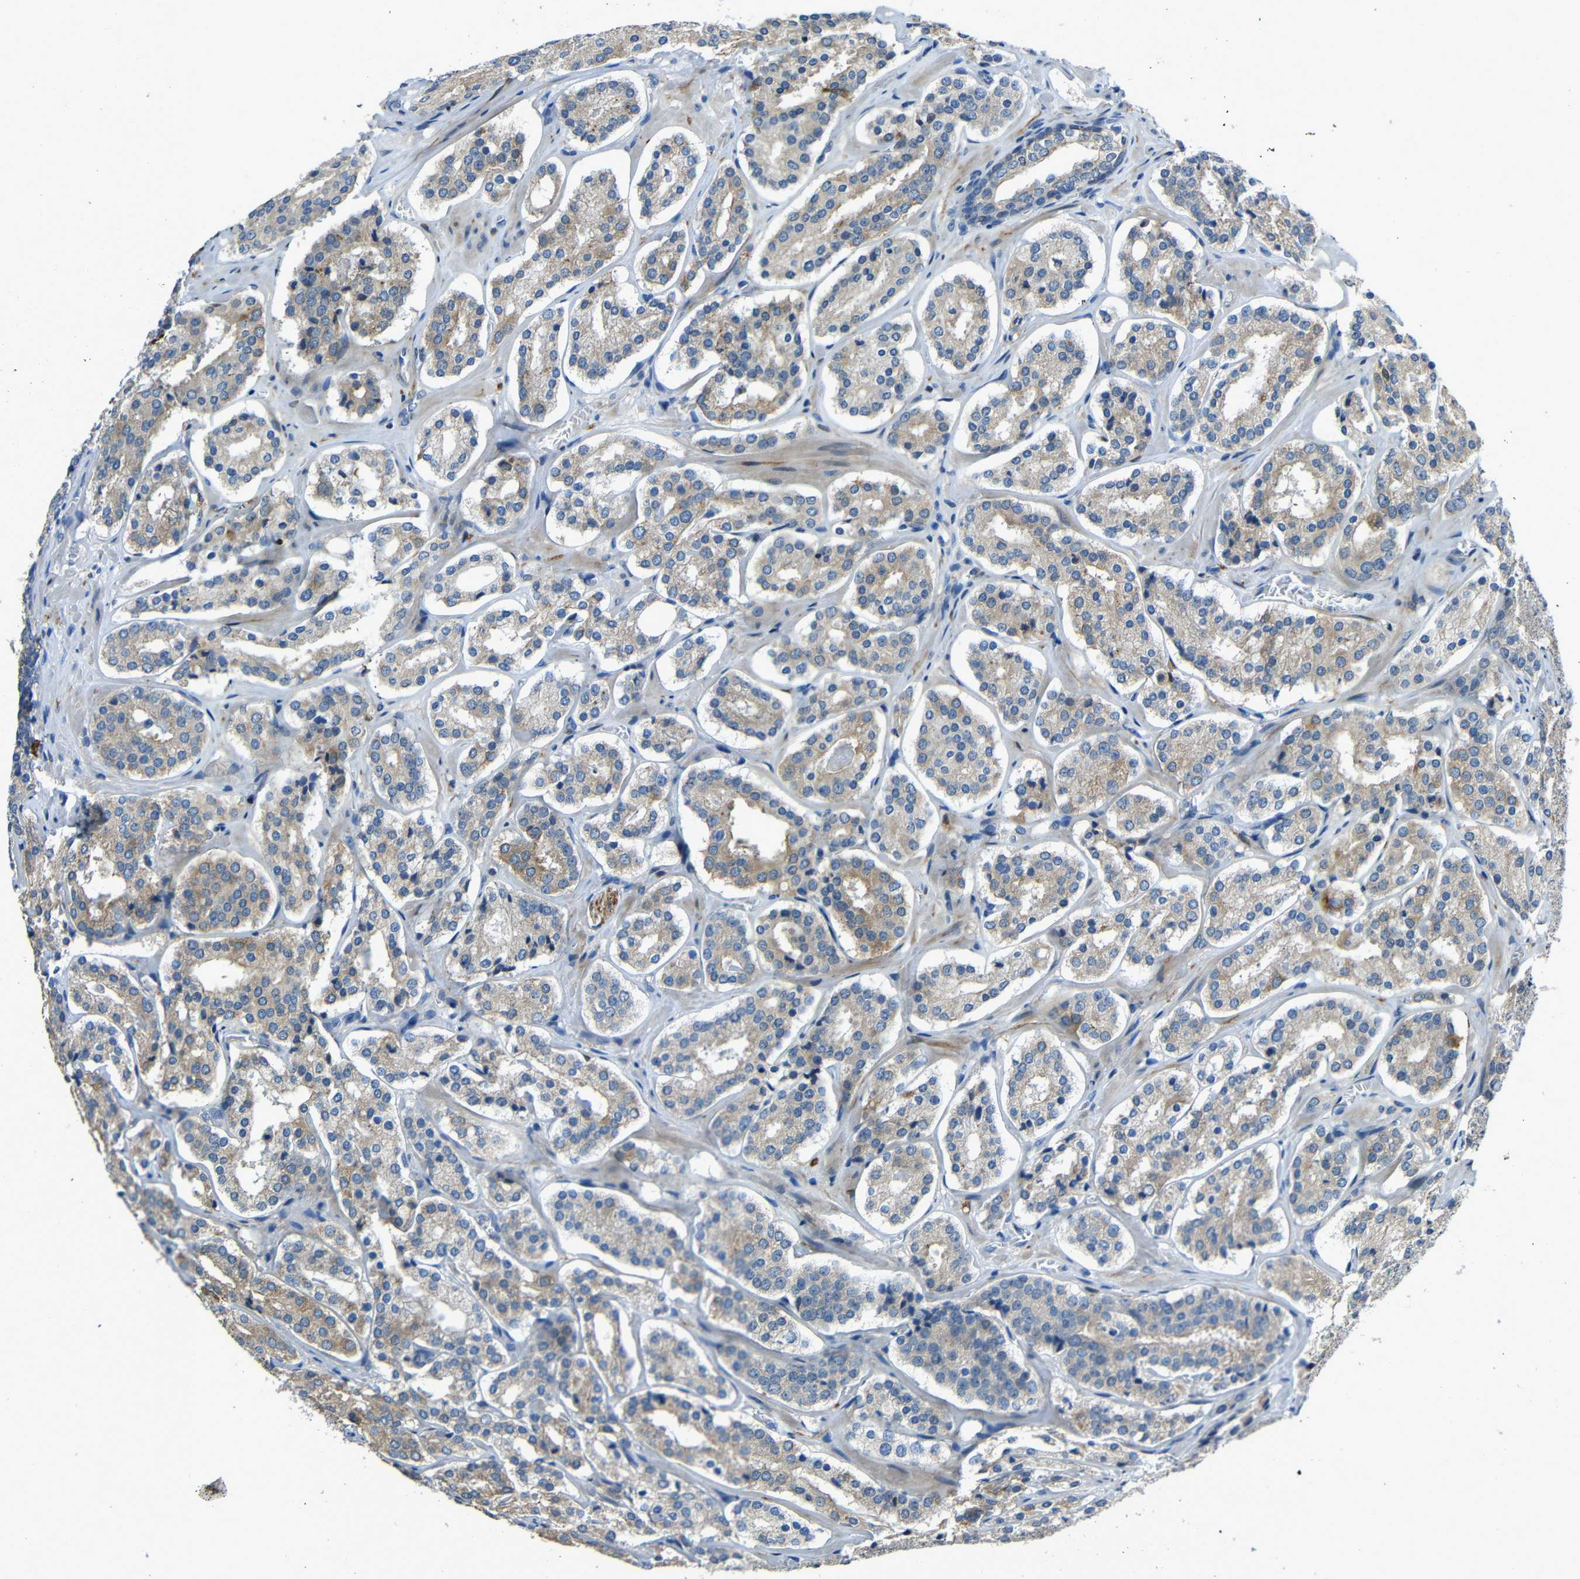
{"staining": {"intensity": "strong", "quantity": "<25%", "location": "cytoplasmic/membranous"}, "tissue": "prostate cancer", "cell_type": "Tumor cells", "image_type": "cancer", "snomed": [{"axis": "morphology", "description": "Adenocarcinoma, High grade"}, {"axis": "topography", "description": "Prostate"}], "caption": "Immunohistochemistry (IHC) photomicrograph of neoplastic tissue: prostate cancer (adenocarcinoma (high-grade)) stained using IHC exhibits medium levels of strong protein expression localized specifically in the cytoplasmic/membranous of tumor cells, appearing as a cytoplasmic/membranous brown color.", "gene": "DCLK1", "patient": {"sex": "male", "age": 60}}